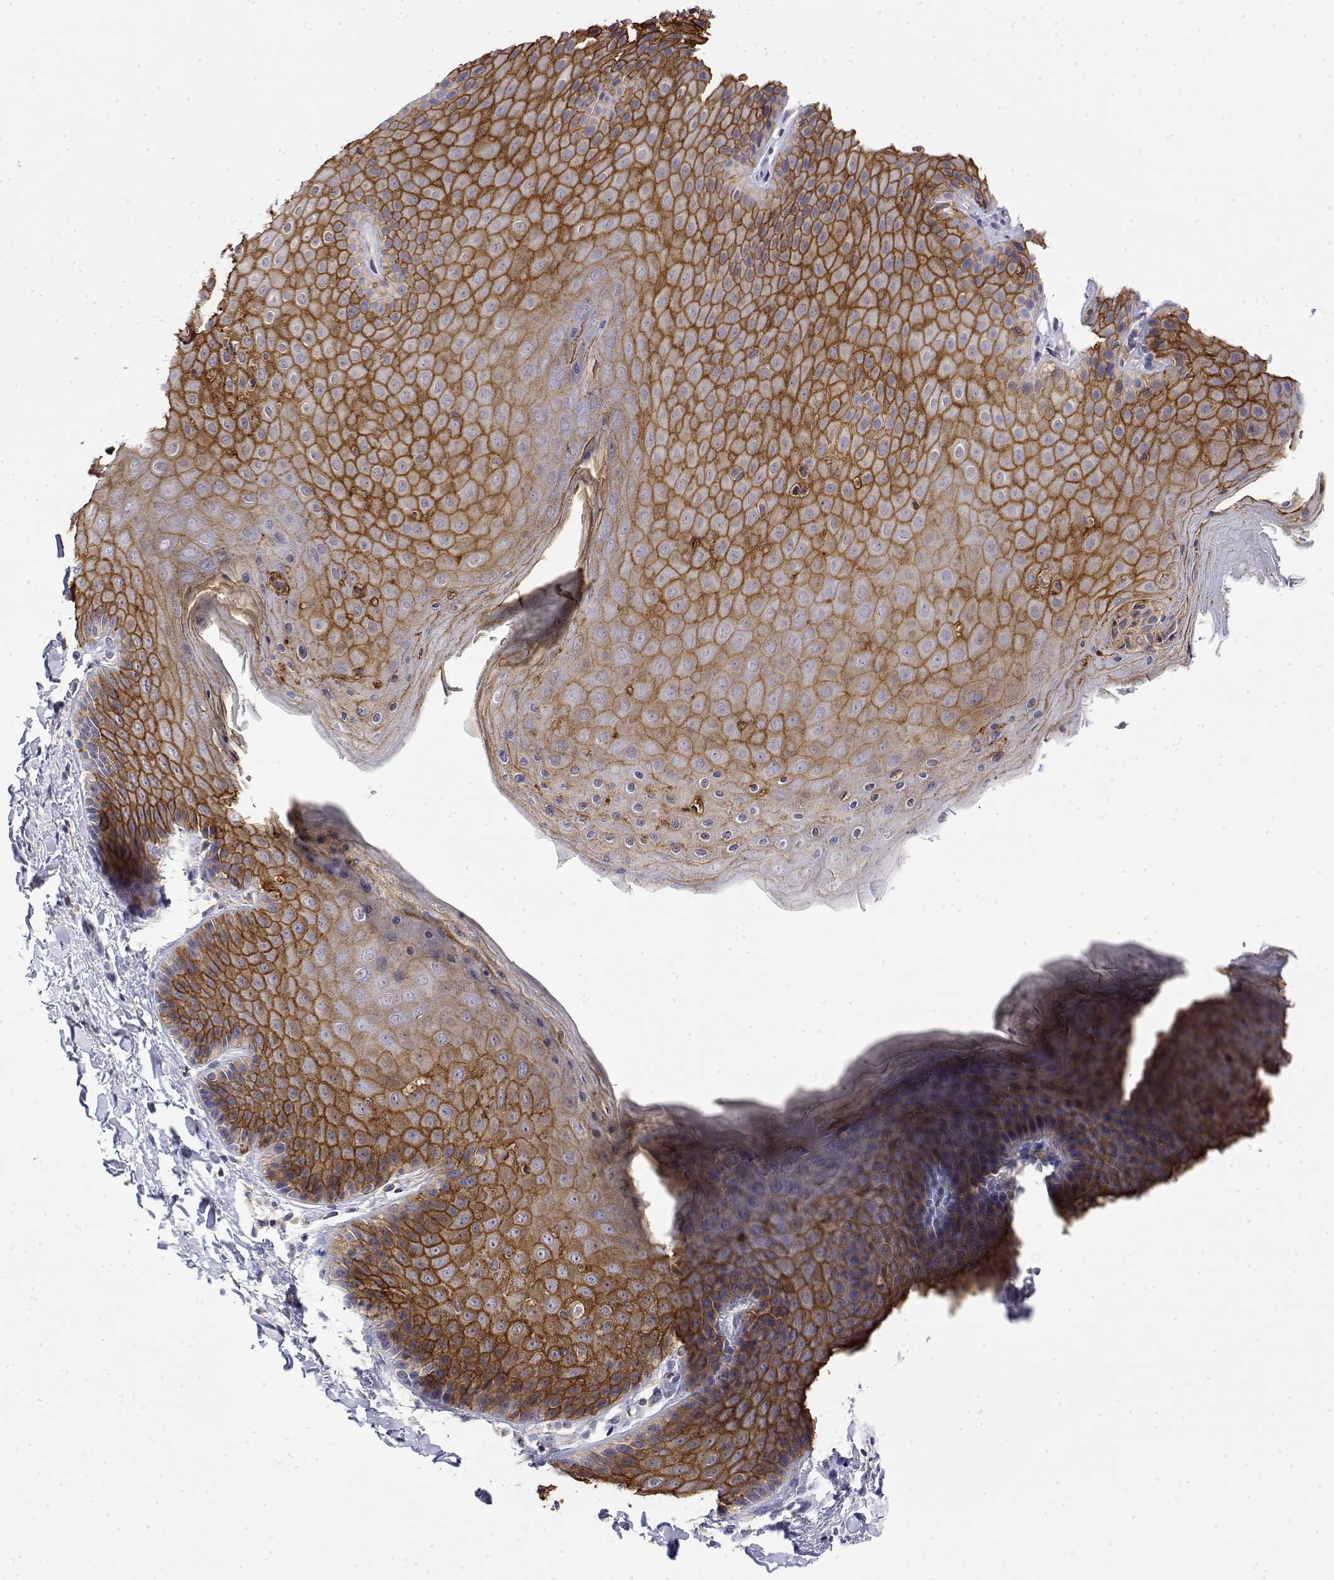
{"staining": {"intensity": "strong", "quantity": ">75%", "location": "cytoplasmic/membranous"}, "tissue": "skin", "cell_type": "Epidermal cells", "image_type": "normal", "snomed": [{"axis": "morphology", "description": "Normal tissue, NOS"}, {"axis": "topography", "description": "Anal"}, {"axis": "topography", "description": "Peripheral nerve tissue"}], "caption": "Immunohistochemistry staining of benign skin, which reveals high levels of strong cytoplasmic/membranous expression in about >75% of epidermal cells indicating strong cytoplasmic/membranous protein positivity. The staining was performed using DAB (3,3'-diaminobenzidine) (brown) for protein detection and nuclei were counterstained in hematoxylin (blue).", "gene": "LY6D", "patient": {"sex": "male", "age": 51}}